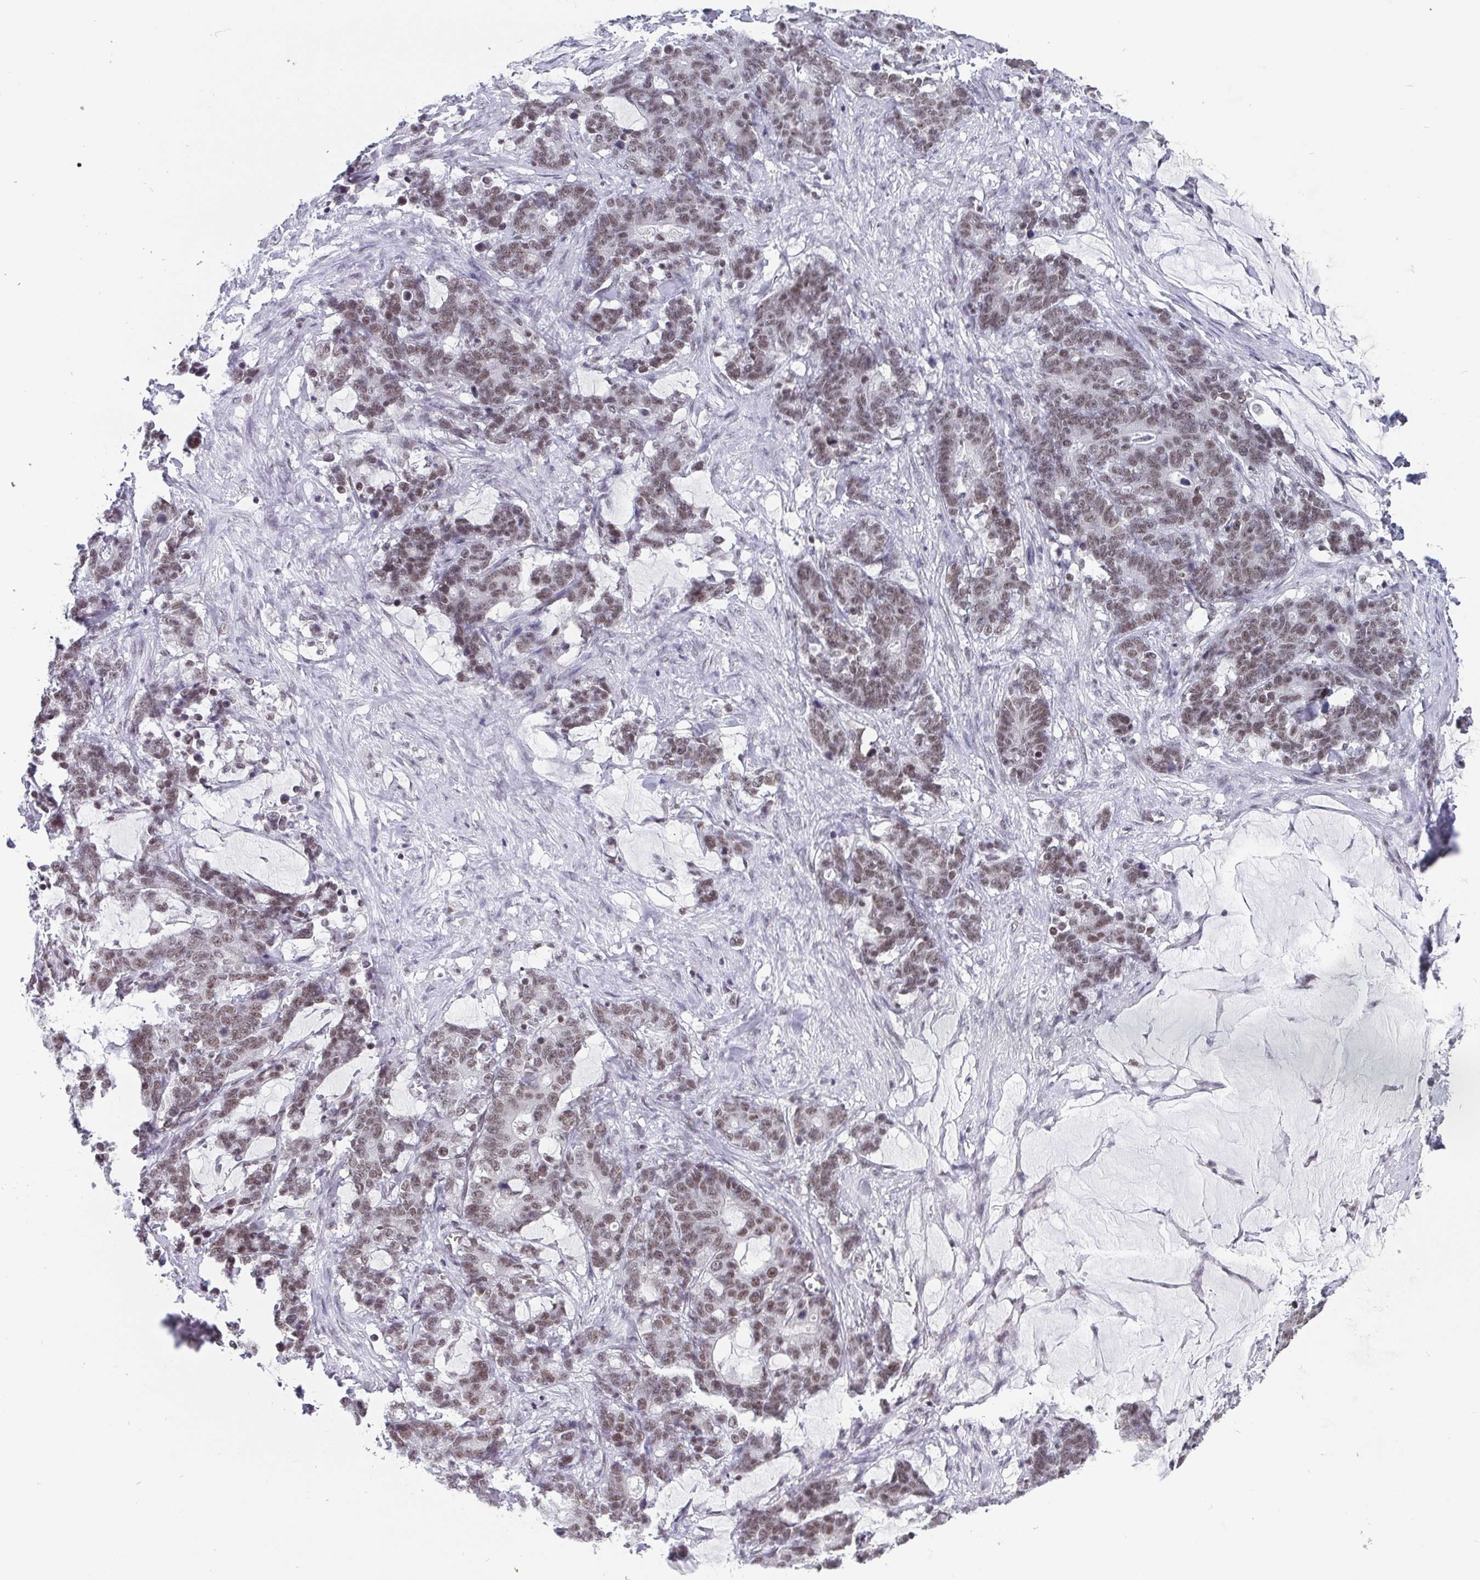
{"staining": {"intensity": "weak", "quantity": ">75%", "location": "nuclear"}, "tissue": "stomach cancer", "cell_type": "Tumor cells", "image_type": "cancer", "snomed": [{"axis": "morphology", "description": "Normal tissue, NOS"}, {"axis": "morphology", "description": "Adenocarcinoma, NOS"}, {"axis": "topography", "description": "Stomach"}], "caption": "Protein expression analysis of human stomach cancer reveals weak nuclear expression in approximately >75% of tumor cells.", "gene": "CTCF", "patient": {"sex": "female", "age": 64}}